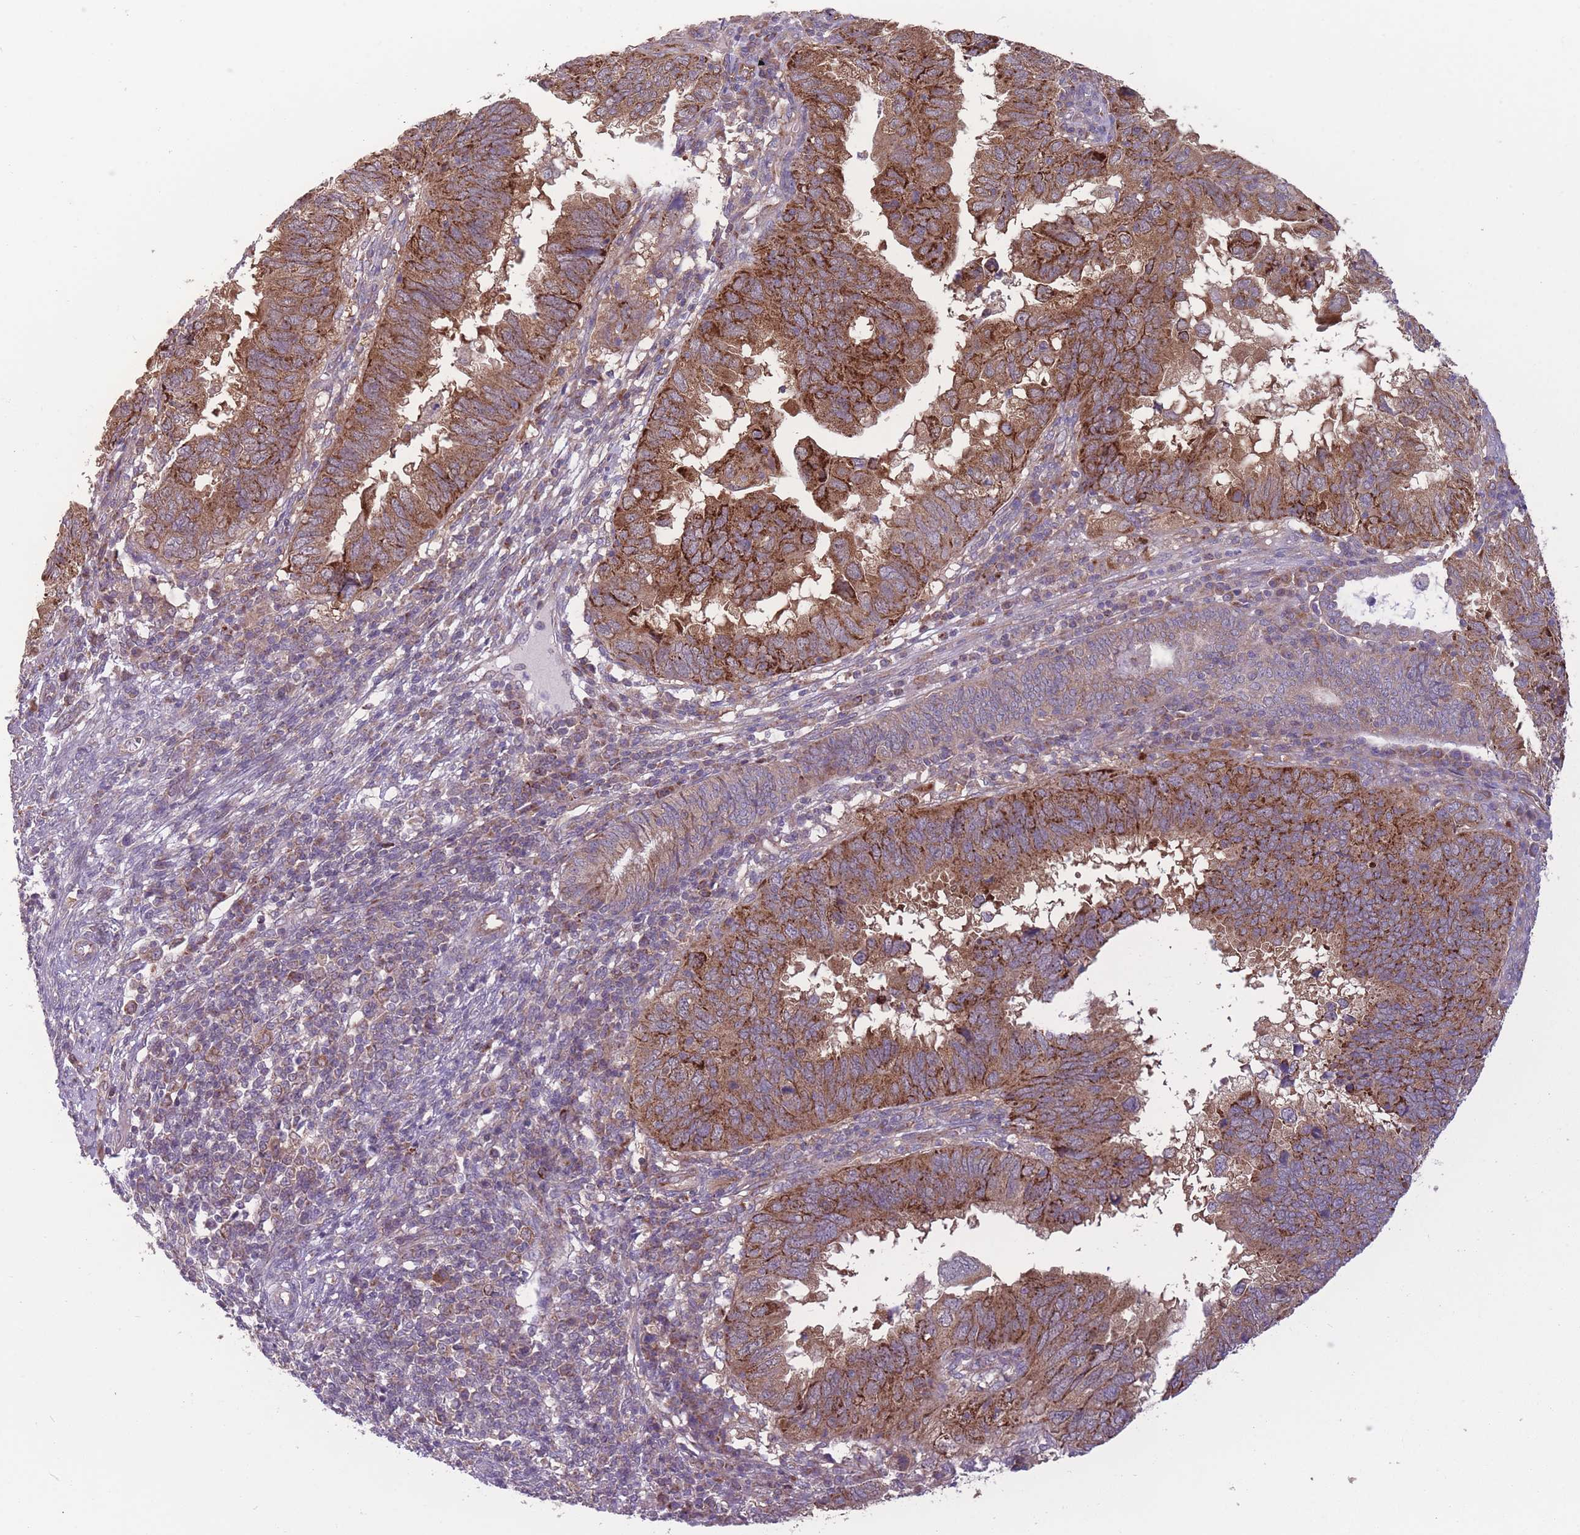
{"staining": {"intensity": "strong", "quantity": ">75%", "location": "cytoplasmic/membranous"}, "tissue": "endometrial cancer", "cell_type": "Tumor cells", "image_type": "cancer", "snomed": [{"axis": "morphology", "description": "Adenocarcinoma, NOS"}, {"axis": "topography", "description": "Uterus"}], "caption": "Brown immunohistochemical staining in endometrial cancer exhibits strong cytoplasmic/membranous expression in about >75% of tumor cells. The staining was performed using DAB (3,3'-diaminobenzidine), with brown indicating positive protein expression. Nuclei are stained blue with hematoxylin.", "gene": "CCT6B", "patient": {"sex": "female", "age": 77}}